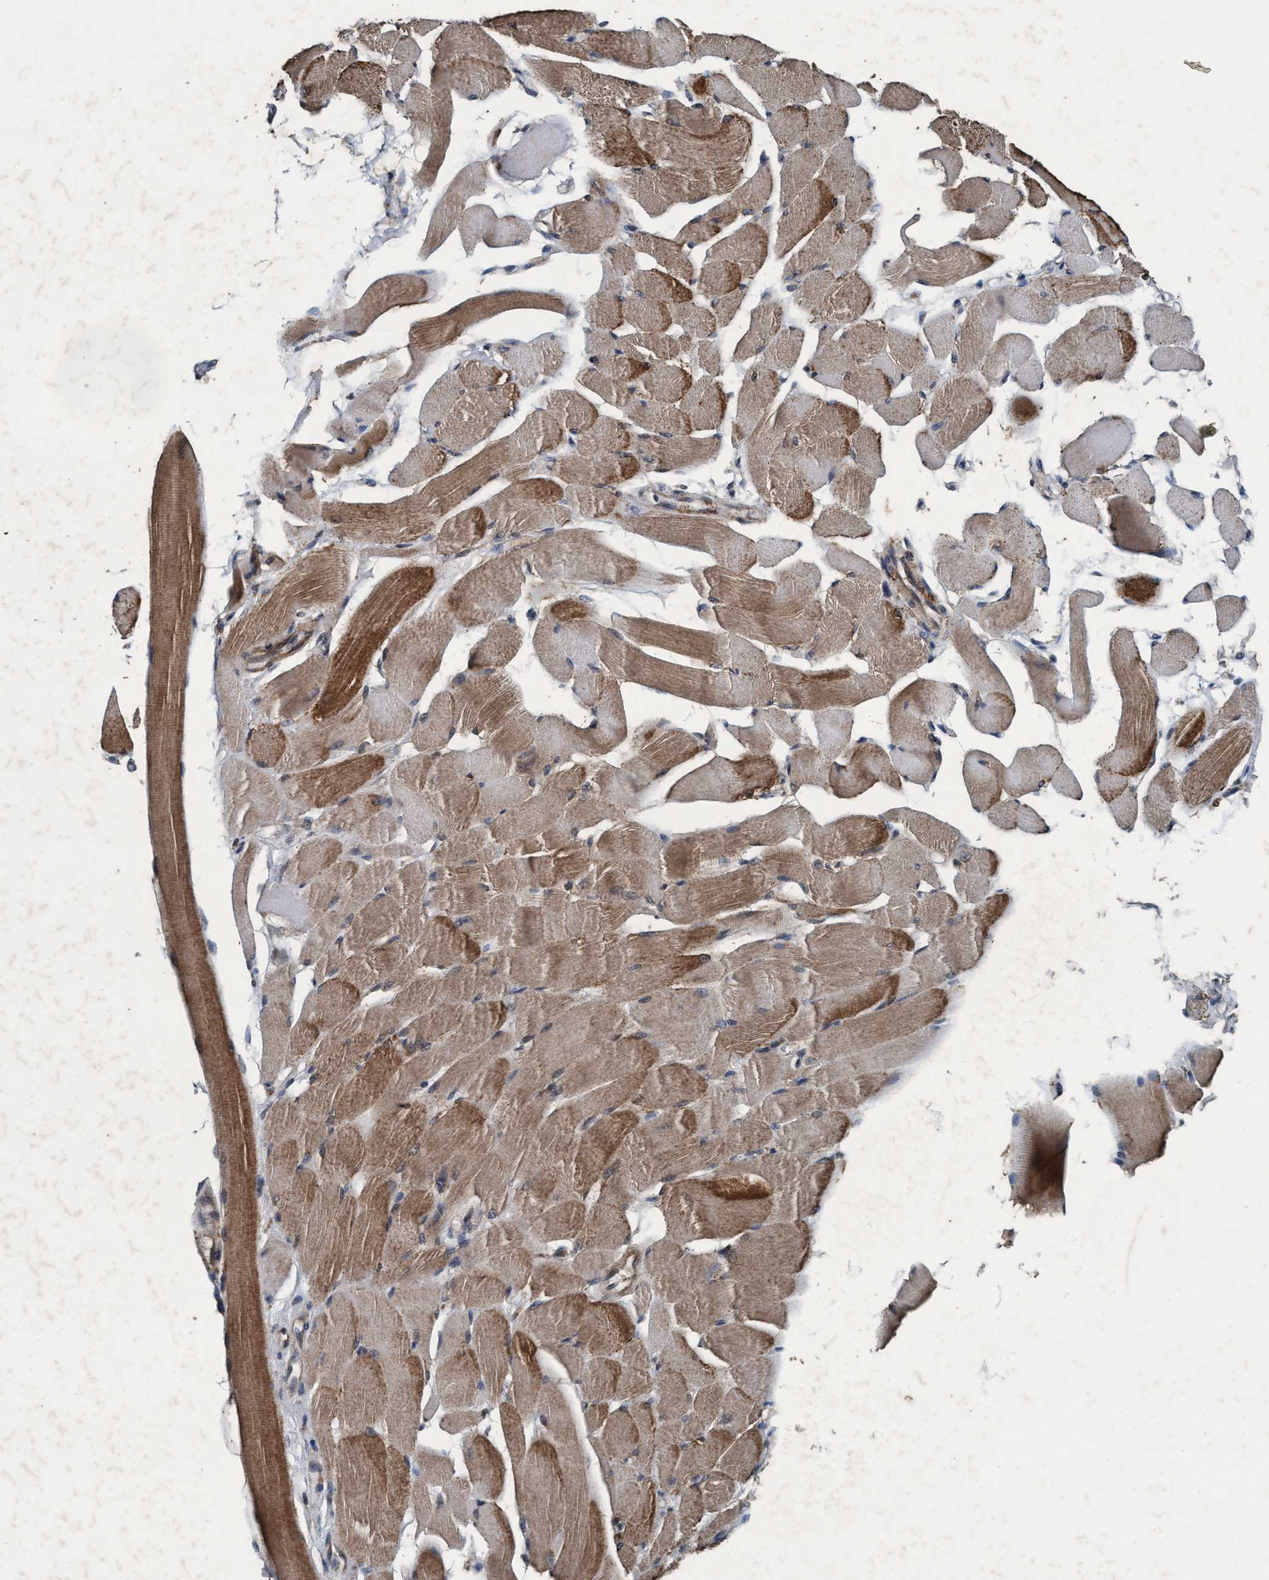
{"staining": {"intensity": "moderate", "quantity": ">75%", "location": "cytoplasmic/membranous"}, "tissue": "skeletal muscle", "cell_type": "Myocytes", "image_type": "normal", "snomed": [{"axis": "morphology", "description": "Normal tissue, NOS"}, {"axis": "topography", "description": "Skeletal muscle"}, {"axis": "topography", "description": "Peripheral nerve tissue"}], "caption": "Brown immunohistochemical staining in normal skeletal muscle shows moderate cytoplasmic/membranous positivity in approximately >75% of myocytes.", "gene": "AKT1S1", "patient": {"sex": "female", "age": 84}}